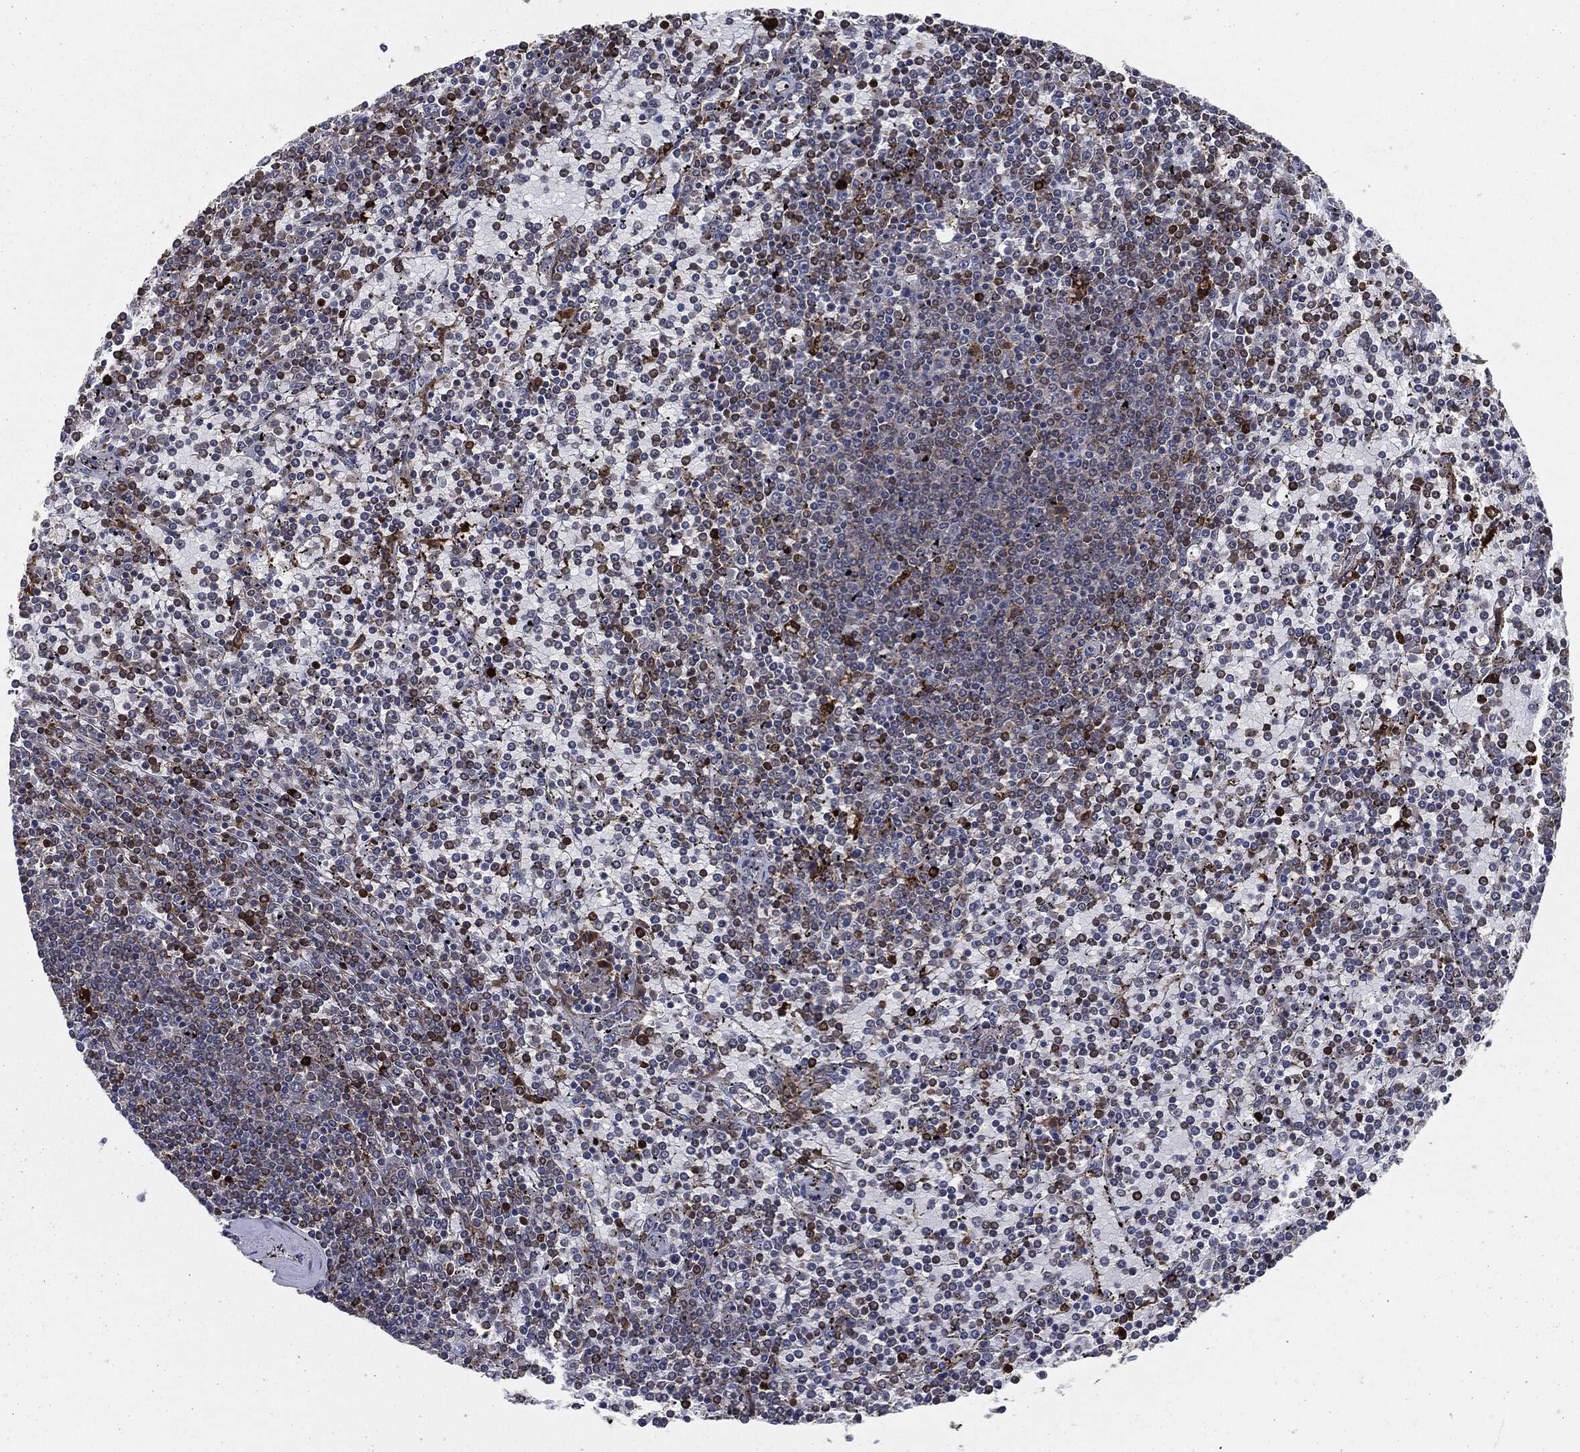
{"staining": {"intensity": "moderate", "quantity": "<25%", "location": "cytoplasmic/membranous"}, "tissue": "lymphoma", "cell_type": "Tumor cells", "image_type": "cancer", "snomed": [{"axis": "morphology", "description": "Malignant lymphoma, non-Hodgkin's type, Low grade"}, {"axis": "topography", "description": "Spleen"}], "caption": "This image shows immunohistochemistry staining of lymphoma, with low moderate cytoplasmic/membranous staining in approximately <25% of tumor cells.", "gene": "TMEM11", "patient": {"sex": "female", "age": 77}}